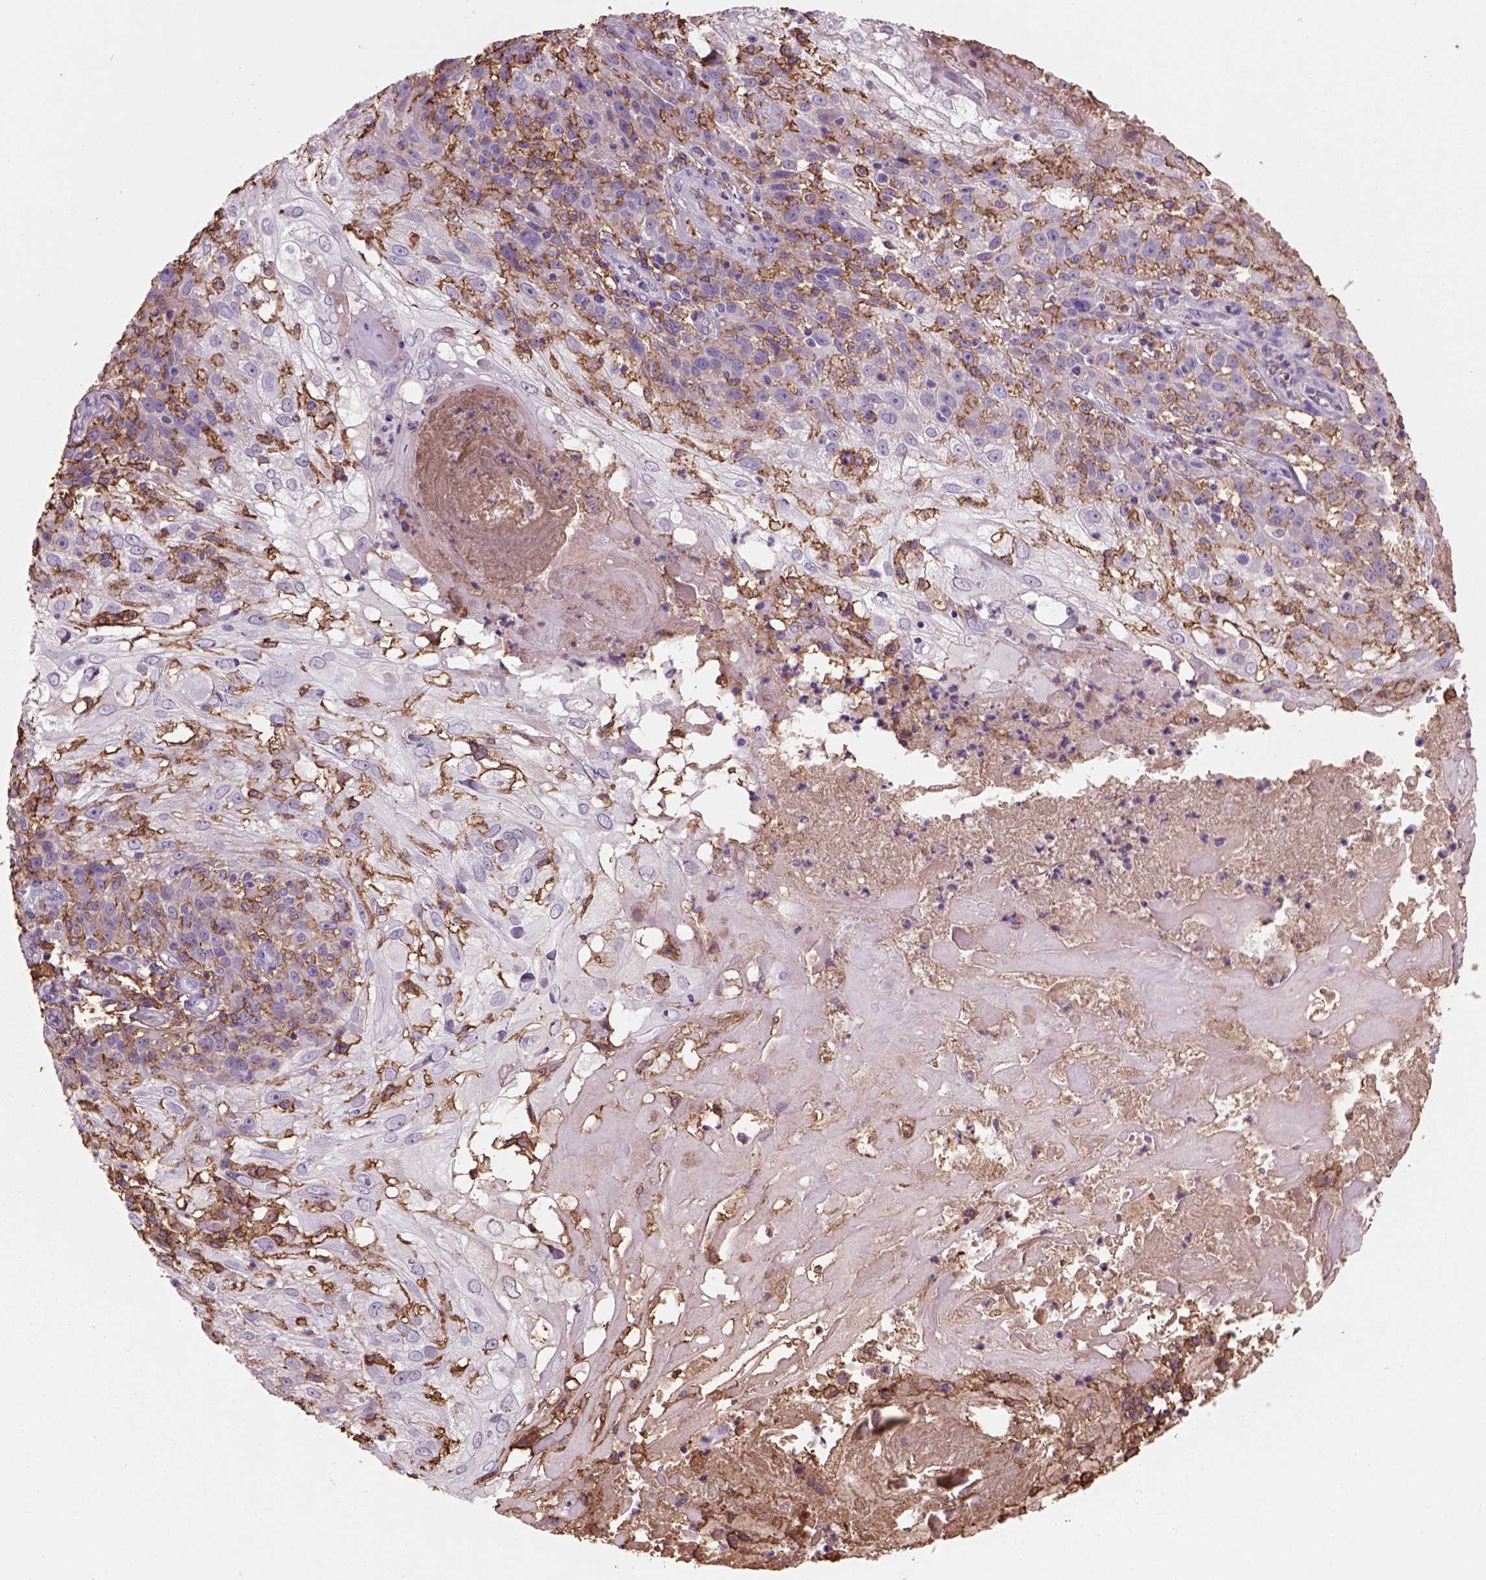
{"staining": {"intensity": "negative", "quantity": "none", "location": "none"}, "tissue": "skin cancer", "cell_type": "Tumor cells", "image_type": "cancer", "snomed": [{"axis": "morphology", "description": "Normal tissue, NOS"}, {"axis": "morphology", "description": "Squamous cell carcinoma, NOS"}, {"axis": "topography", "description": "Skin"}], "caption": "DAB immunohistochemical staining of skin squamous cell carcinoma shows no significant expression in tumor cells. Nuclei are stained in blue.", "gene": "CD14", "patient": {"sex": "female", "age": 83}}